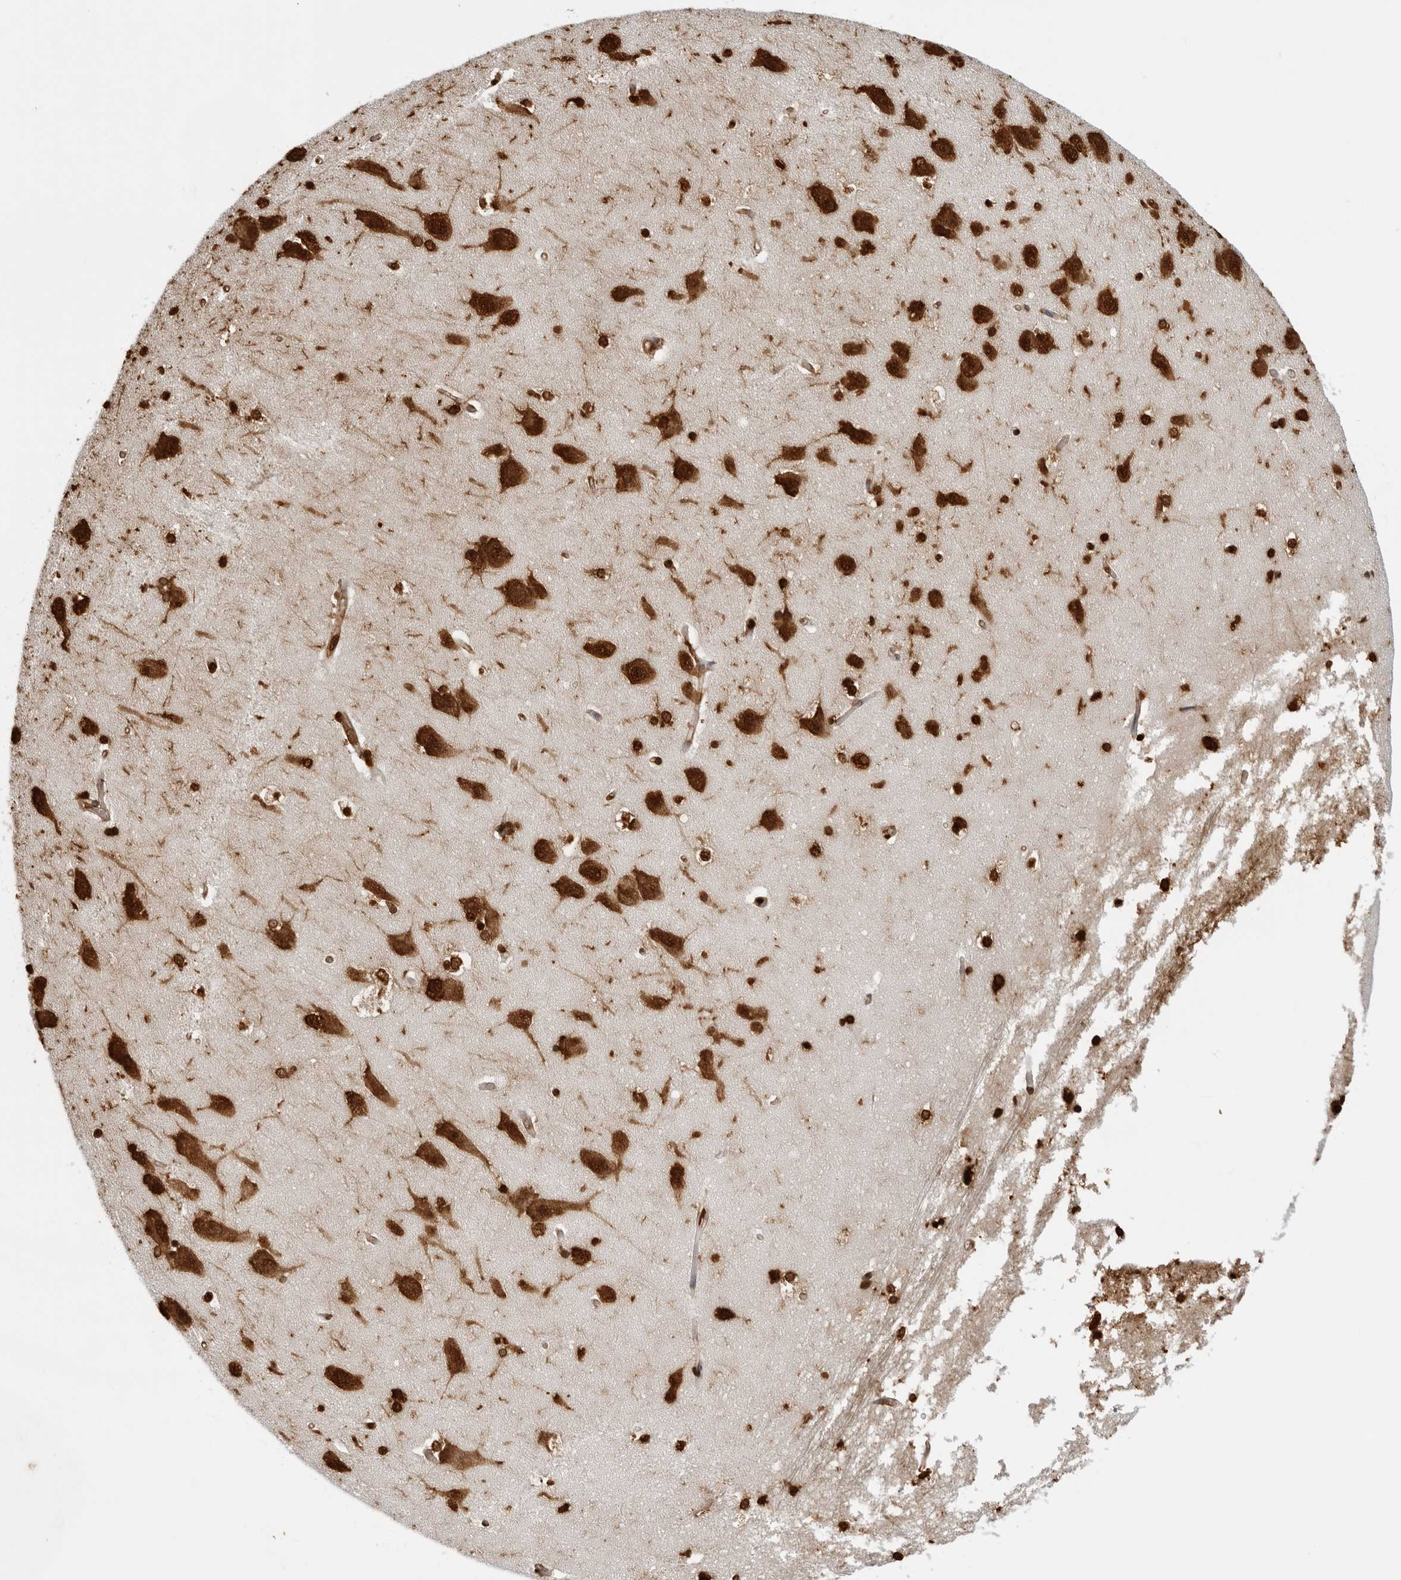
{"staining": {"intensity": "strong", "quantity": ">75%", "location": "nuclear"}, "tissue": "hippocampus", "cell_type": "Glial cells", "image_type": "normal", "snomed": [{"axis": "morphology", "description": "Normal tissue, NOS"}, {"axis": "topography", "description": "Hippocampus"}], "caption": "Hippocampus stained for a protein reveals strong nuclear positivity in glial cells. Using DAB (3,3'-diaminobenzidine) (brown) and hematoxylin (blue) stains, captured at high magnification using brightfield microscopy.", "gene": "ZFP91", "patient": {"sex": "male", "age": 45}}